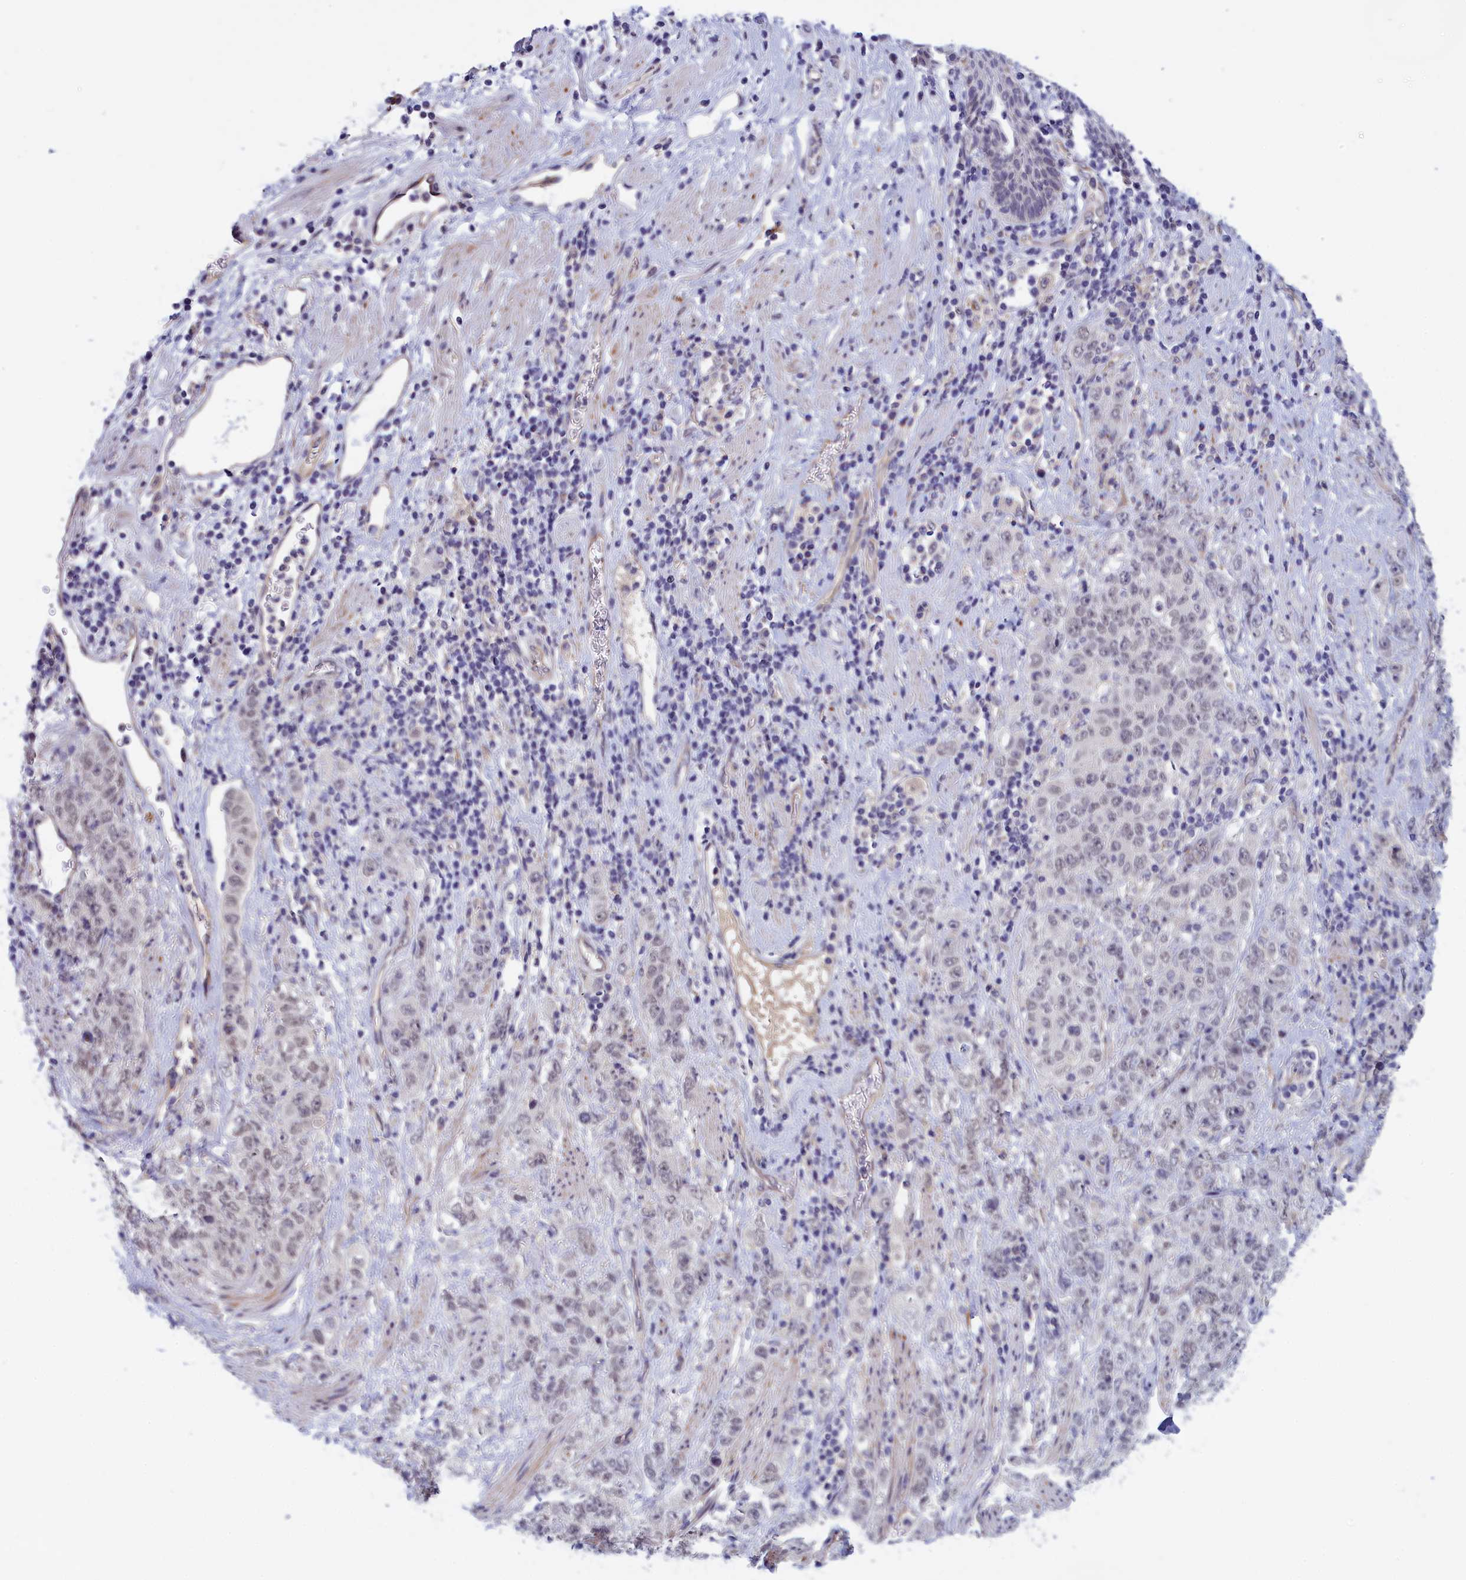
{"staining": {"intensity": "weak", "quantity": "<25%", "location": "nuclear"}, "tissue": "stomach cancer", "cell_type": "Tumor cells", "image_type": "cancer", "snomed": [{"axis": "morphology", "description": "Adenocarcinoma, NOS"}, {"axis": "topography", "description": "Stomach"}], "caption": "Human adenocarcinoma (stomach) stained for a protein using IHC demonstrates no expression in tumor cells.", "gene": "IGFALS", "patient": {"sex": "male", "age": 48}}